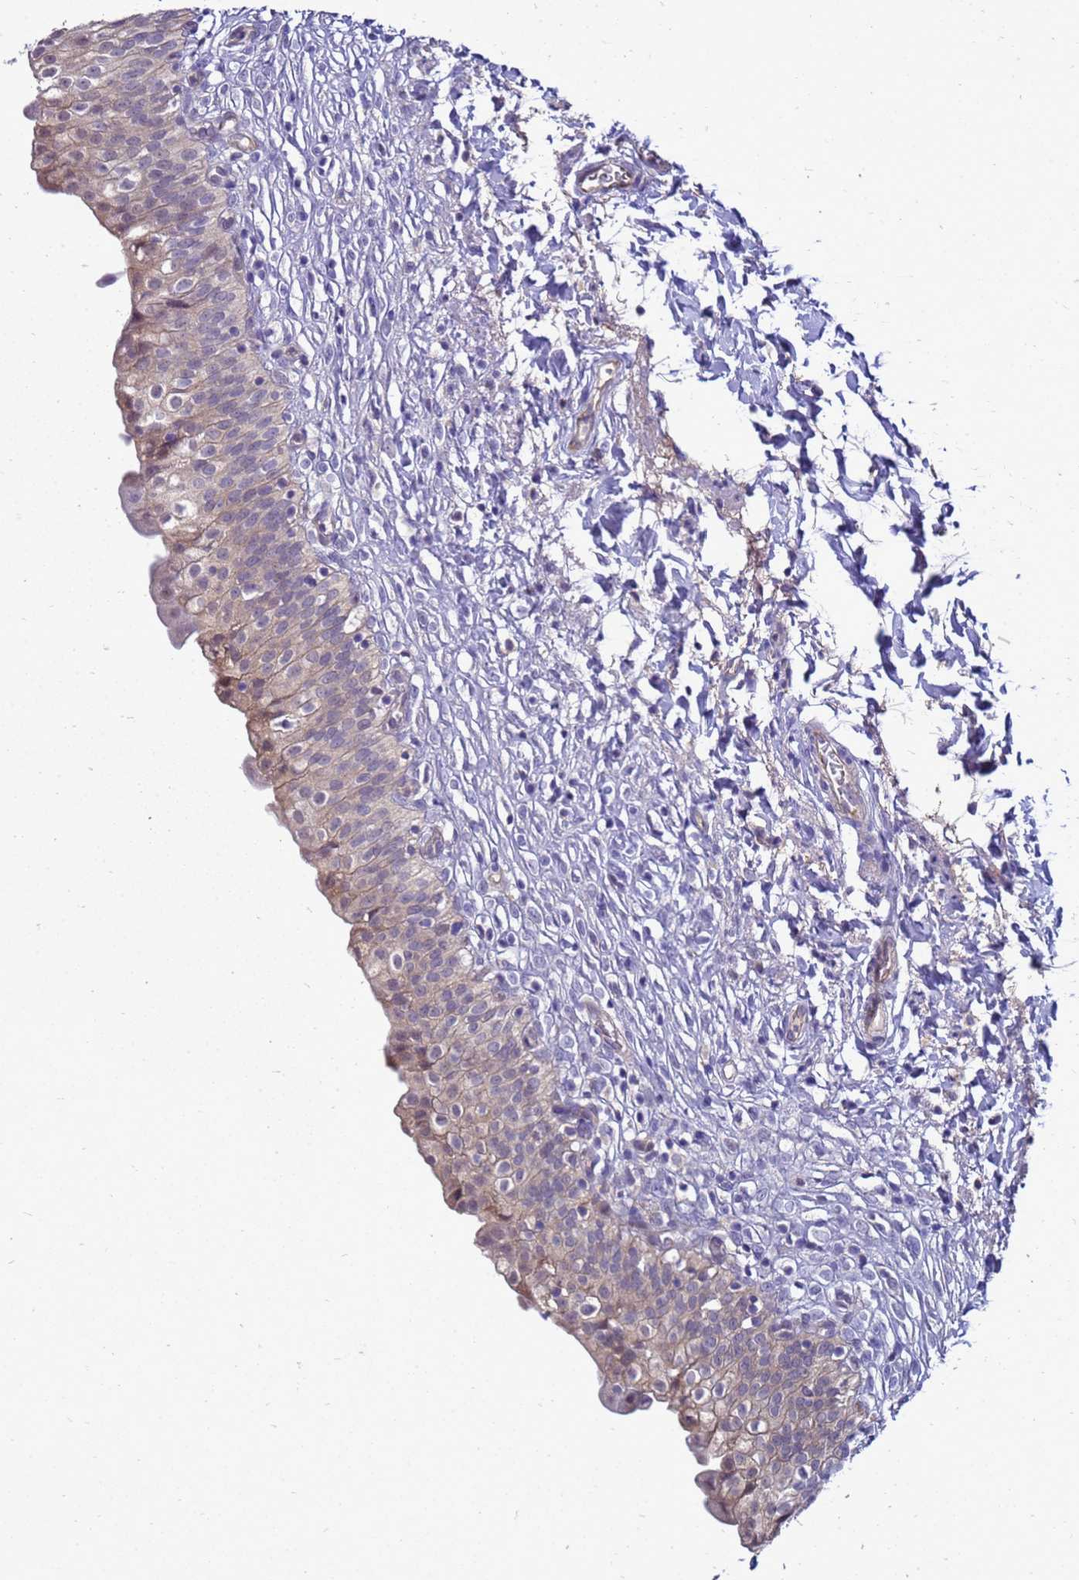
{"staining": {"intensity": "moderate", "quantity": "<25%", "location": "cytoplasmic/membranous"}, "tissue": "urinary bladder", "cell_type": "Urothelial cells", "image_type": "normal", "snomed": [{"axis": "morphology", "description": "Normal tissue, NOS"}, {"axis": "topography", "description": "Urinary bladder"}], "caption": "IHC of benign human urinary bladder displays low levels of moderate cytoplasmic/membranous positivity in about <25% of urothelial cells. (IHC, brightfield microscopy, high magnification).", "gene": "ENOPH1", "patient": {"sex": "male", "age": 55}}